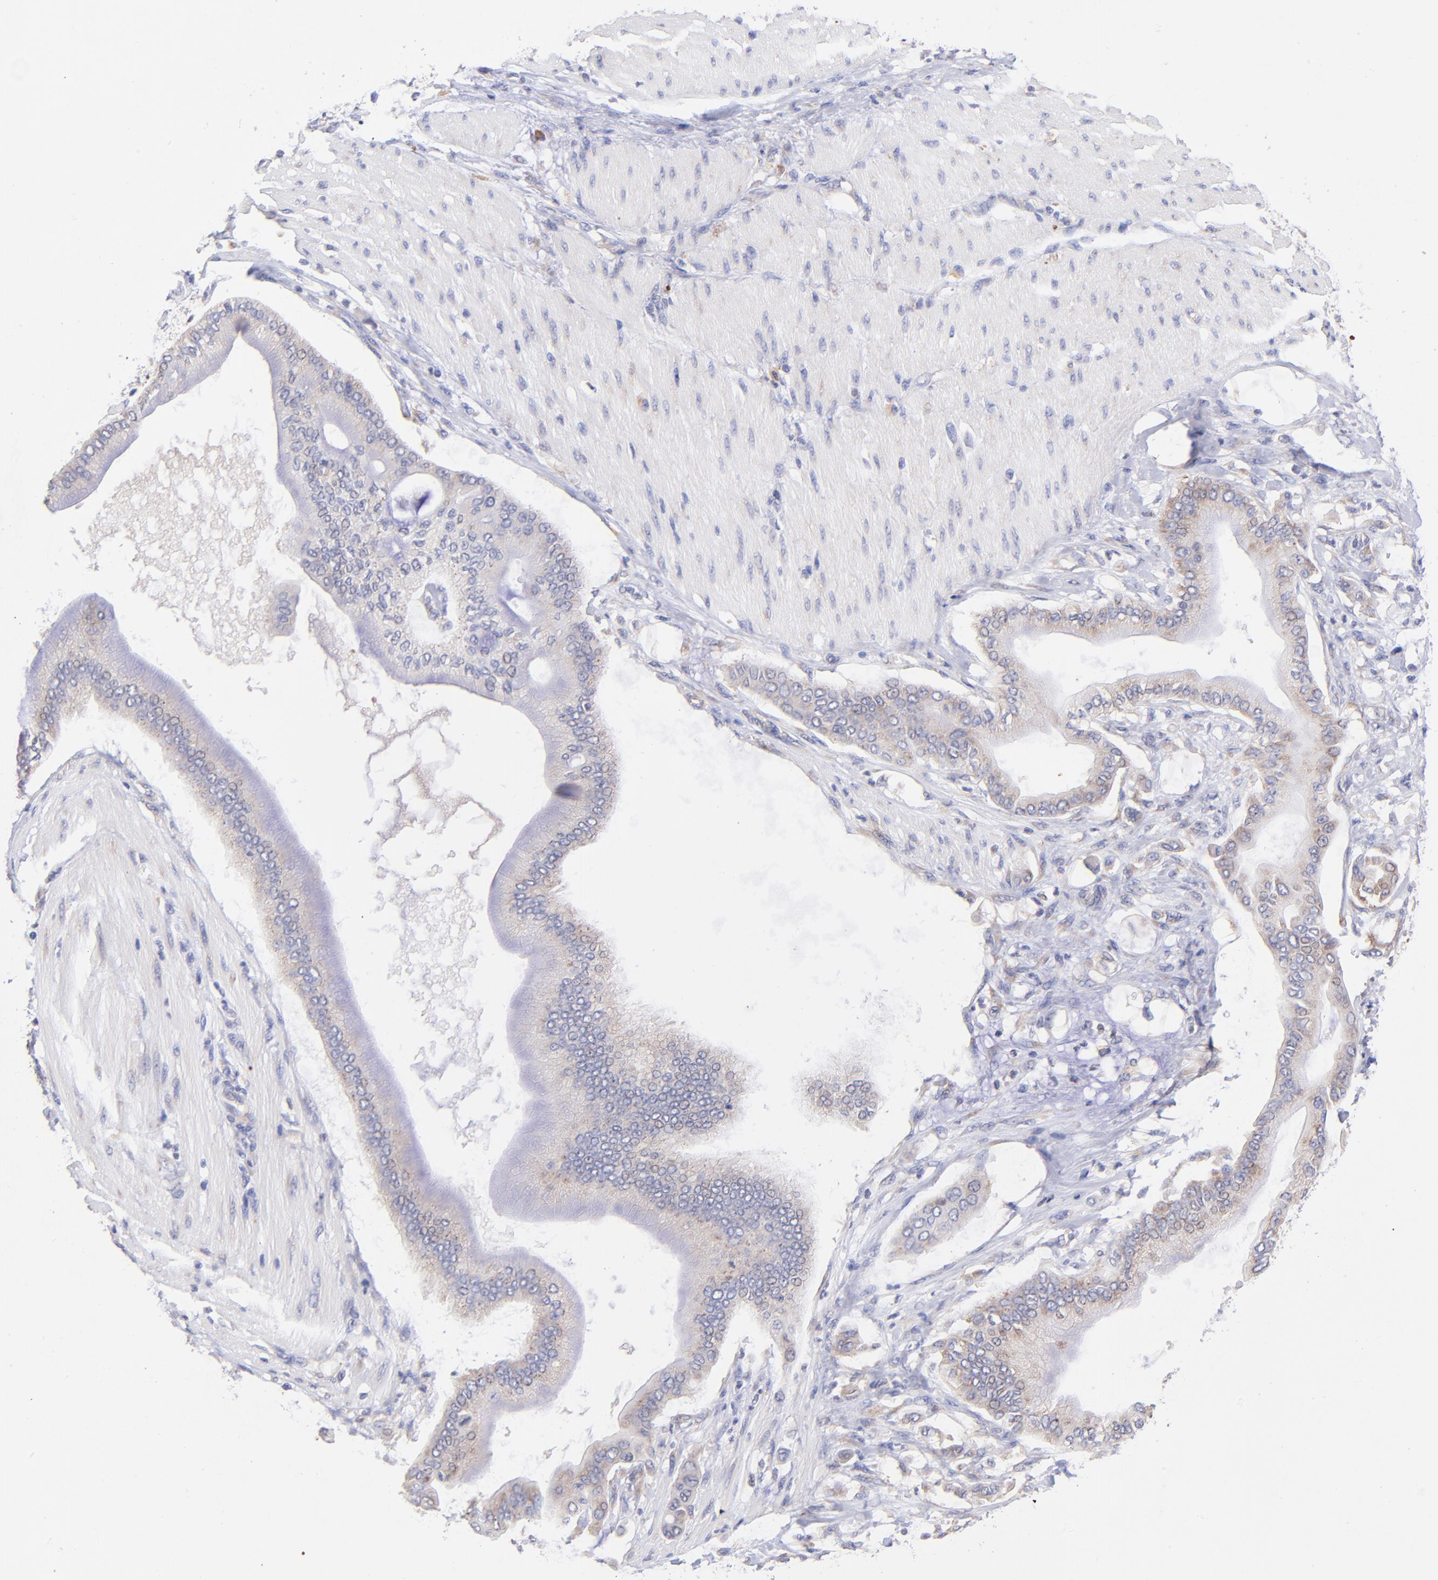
{"staining": {"intensity": "weak", "quantity": "25%-75%", "location": "cytoplasmic/membranous"}, "tissue": "pancreatic cancer", "cell_type": "Tumor cells", "image_type": "cancer", "snomed": [{"axis": "morphology", "description": "Adenocarcinoma, NOS"}, {"axis": "morphology", "description": "Adenocarcinoma, metastatic, NOS"}, {"axis": "topography", "description": "Lymph node"}, {"axis": "topography", "description": "Pancreas"}, {"axis": "topography", "description": "Duodenum"}], "caption": "IHC of adenocarcinoma (pancreatic) exhibits low levels of weak cytoplasmic/membranous staining in about 25%-75% of tumor cells.", "gene": "RPL11", "patient": {"sex": "female", "age": 64}}